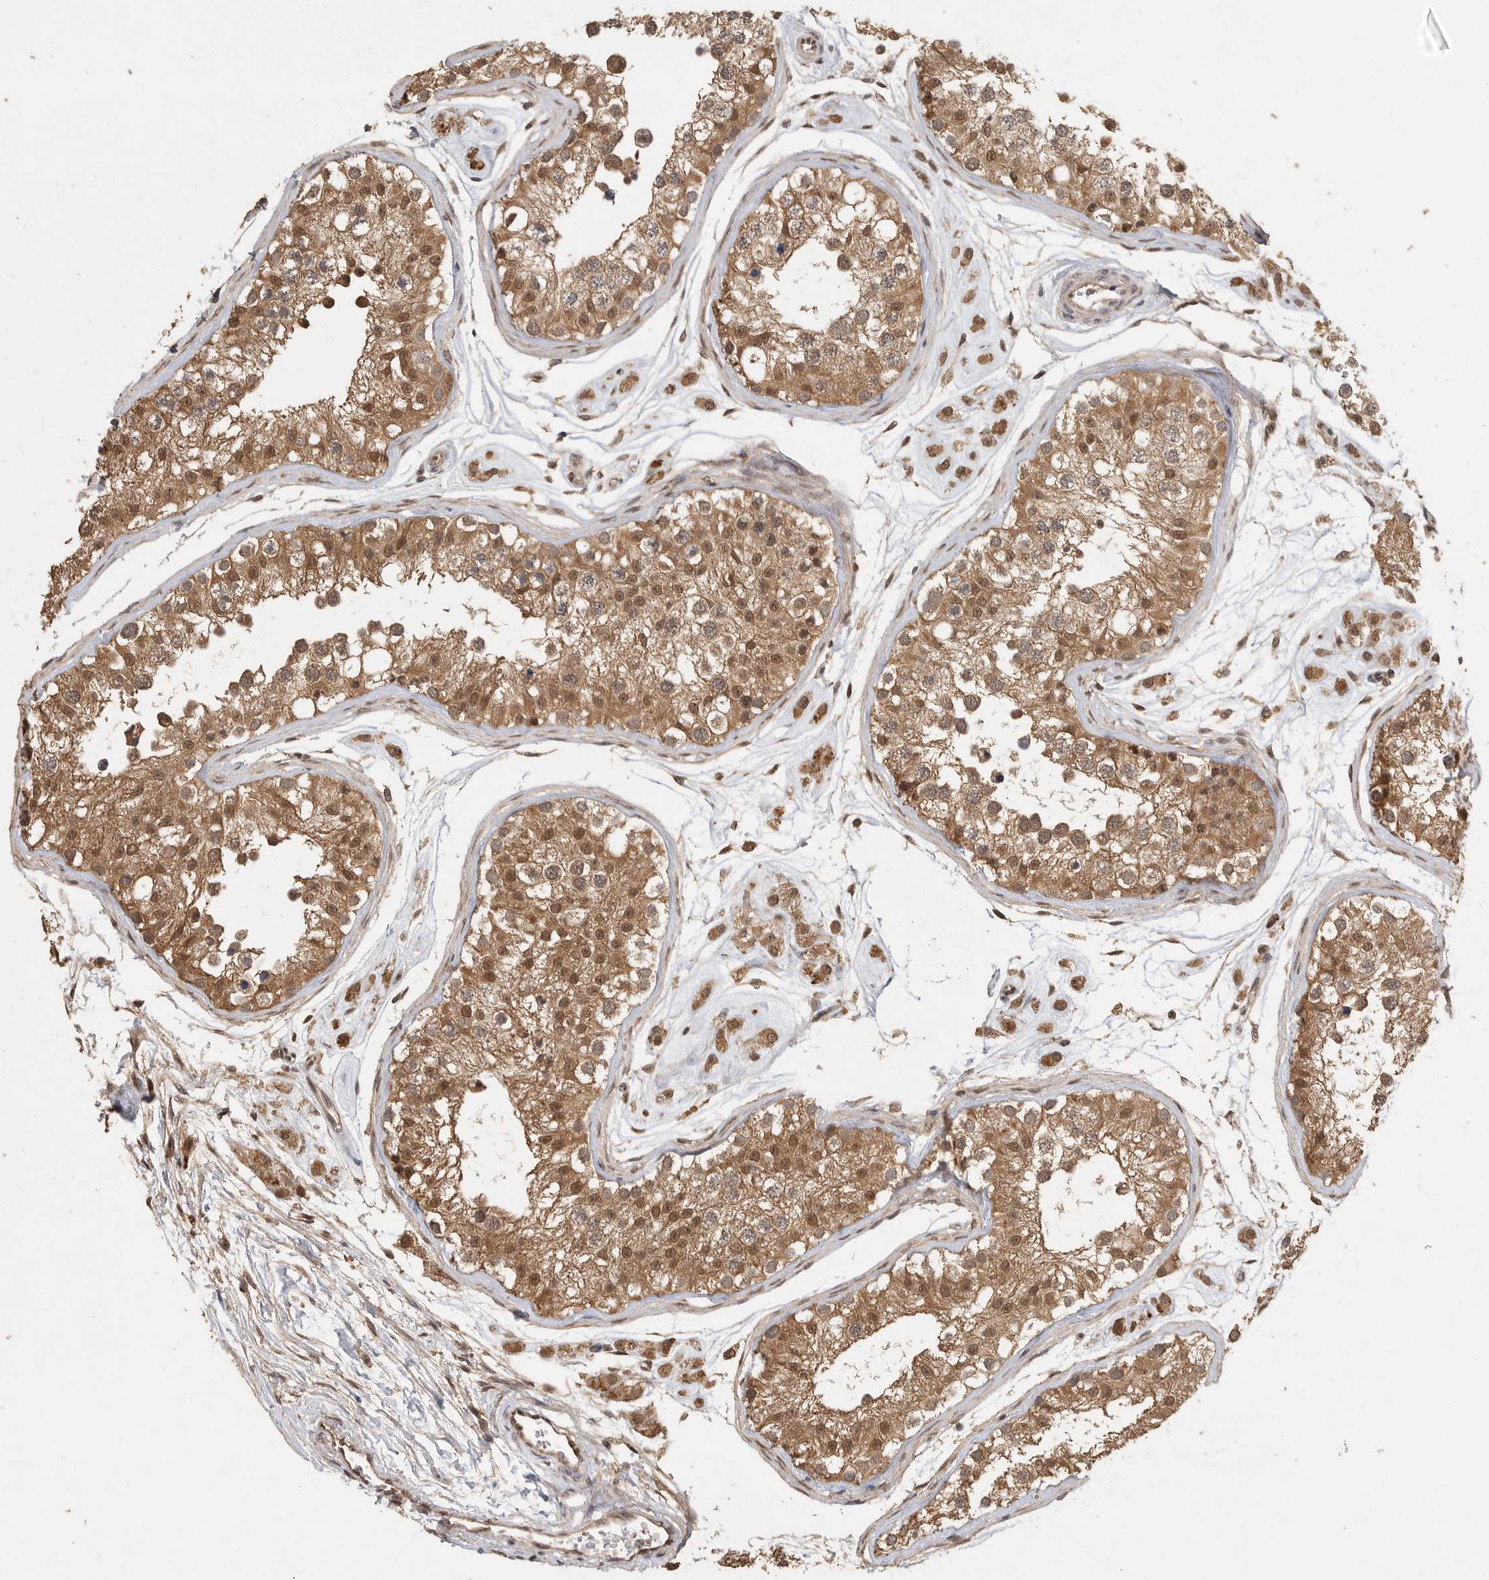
{"staining": {"intensity": "moderate", "quantity": ">75%", "location": "cytoplasmic/membranous,nuclear"}, "tissue": "testis", "cell_type": "Cells in seminiferous ducts", "image_type": "normal", "snomed": [{"axis": "morphology", "description": "Normal tissue, NOS"}, {"axis": "morphology", "description": "Adenocarcinoma, metastatic, NOS"}, {"axis": "topography", "description": "Testis"}], "caption": "Protein analysis of benign testis demonstrates moderate cytoplasmic/membranous,nuclear positivity in about >75% of cells in seminiferous ducts.", "gene": "DFFA", "patient": {"sex": "male", "age": 26}}